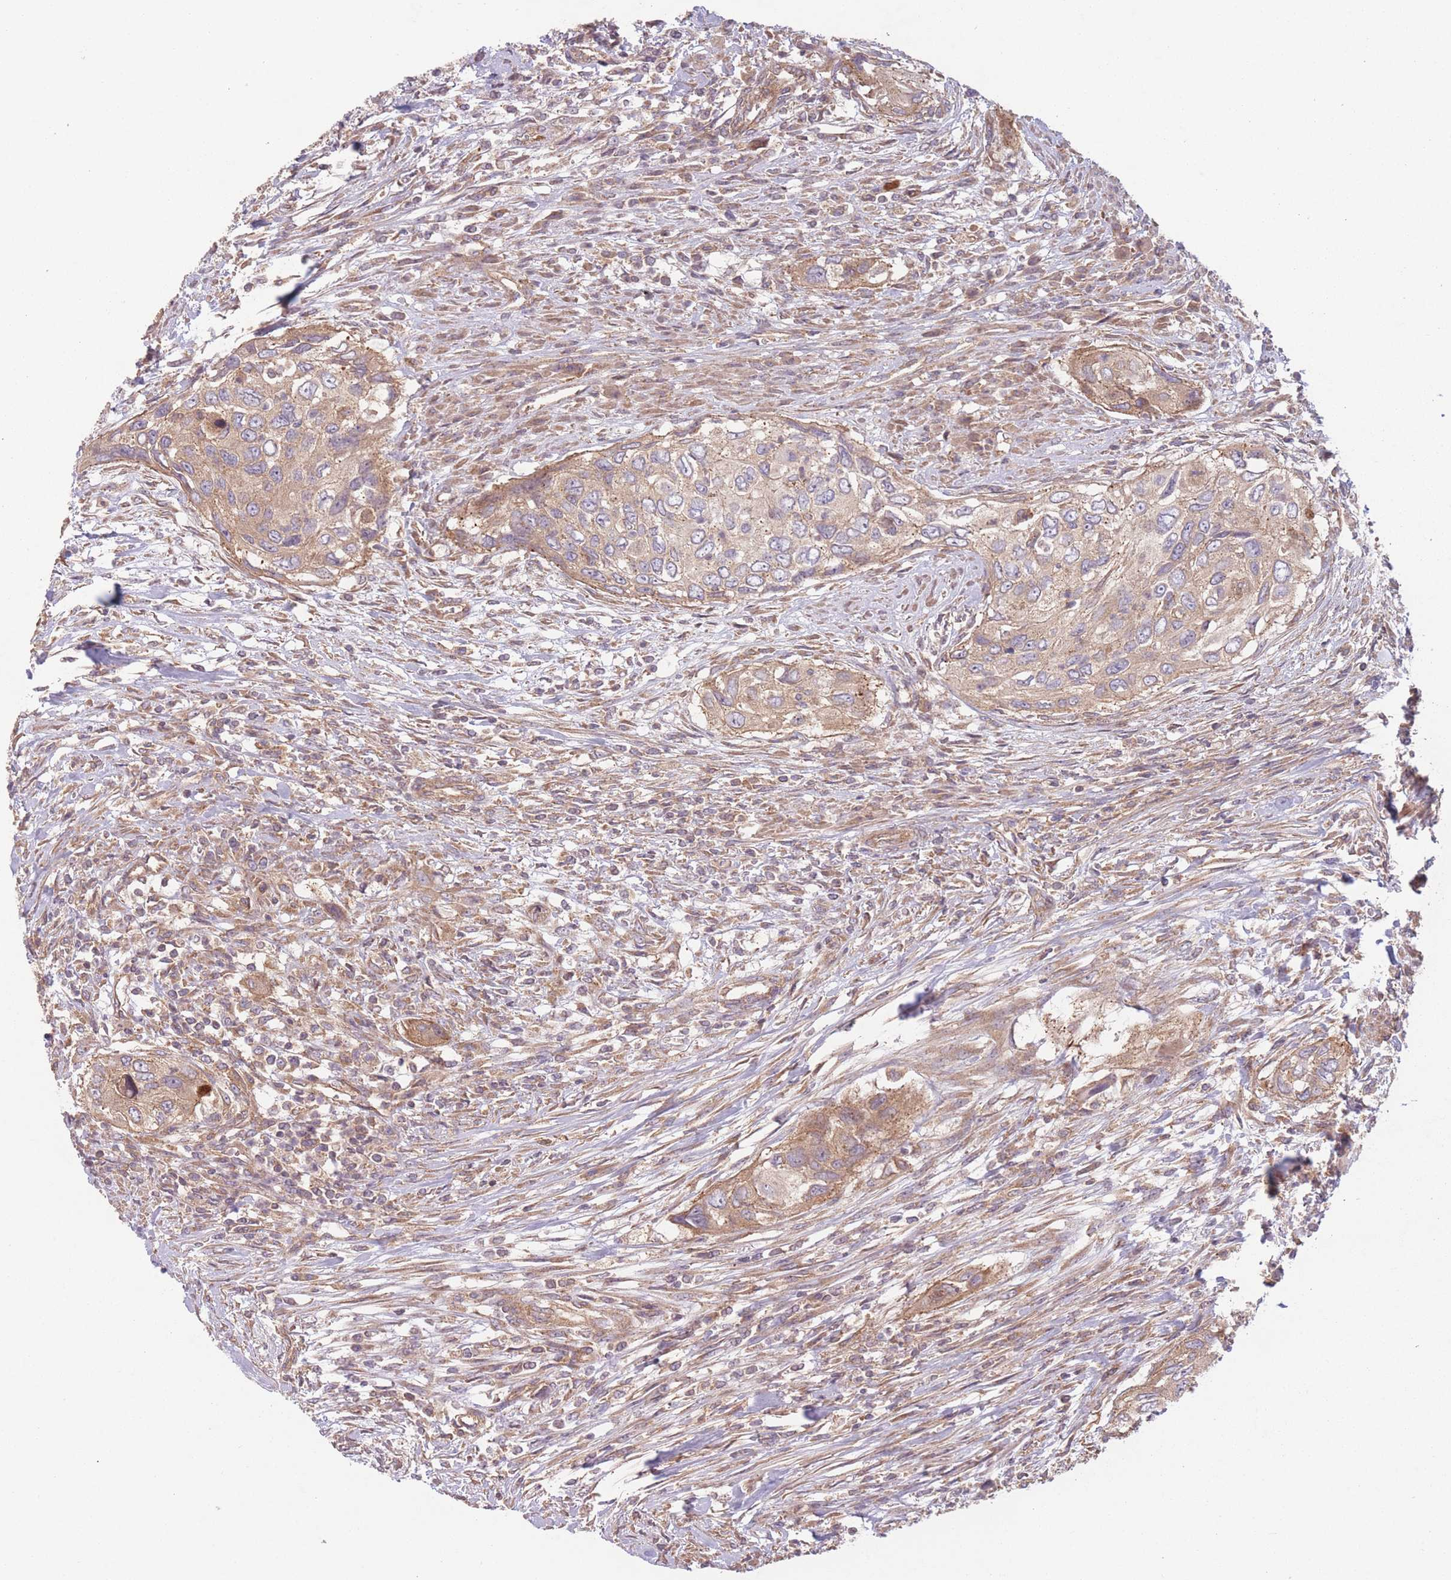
{"staining": {"intensity": "moderate", "quantity": "<25%", "location": "cytoplasmic/membranous"}, "tissue": "urothelial cancer", "cell_type": "Tumor cells", "image_type": "cancer", "snomed": [{"axis": "morphology", "description": "Urothelial carcinoma, High grade"}, {"axis": "topography", "description": "Urinary bladder"}], "caption": "Brown immunohistochemical staining in urothelial carcinoma (high-grade) displays moderate cytoplasmic/membranous positivity in about <25% of tumor cells.", "gene": "WASHC2A", "patient": {"sex": "female", "age": 60}}